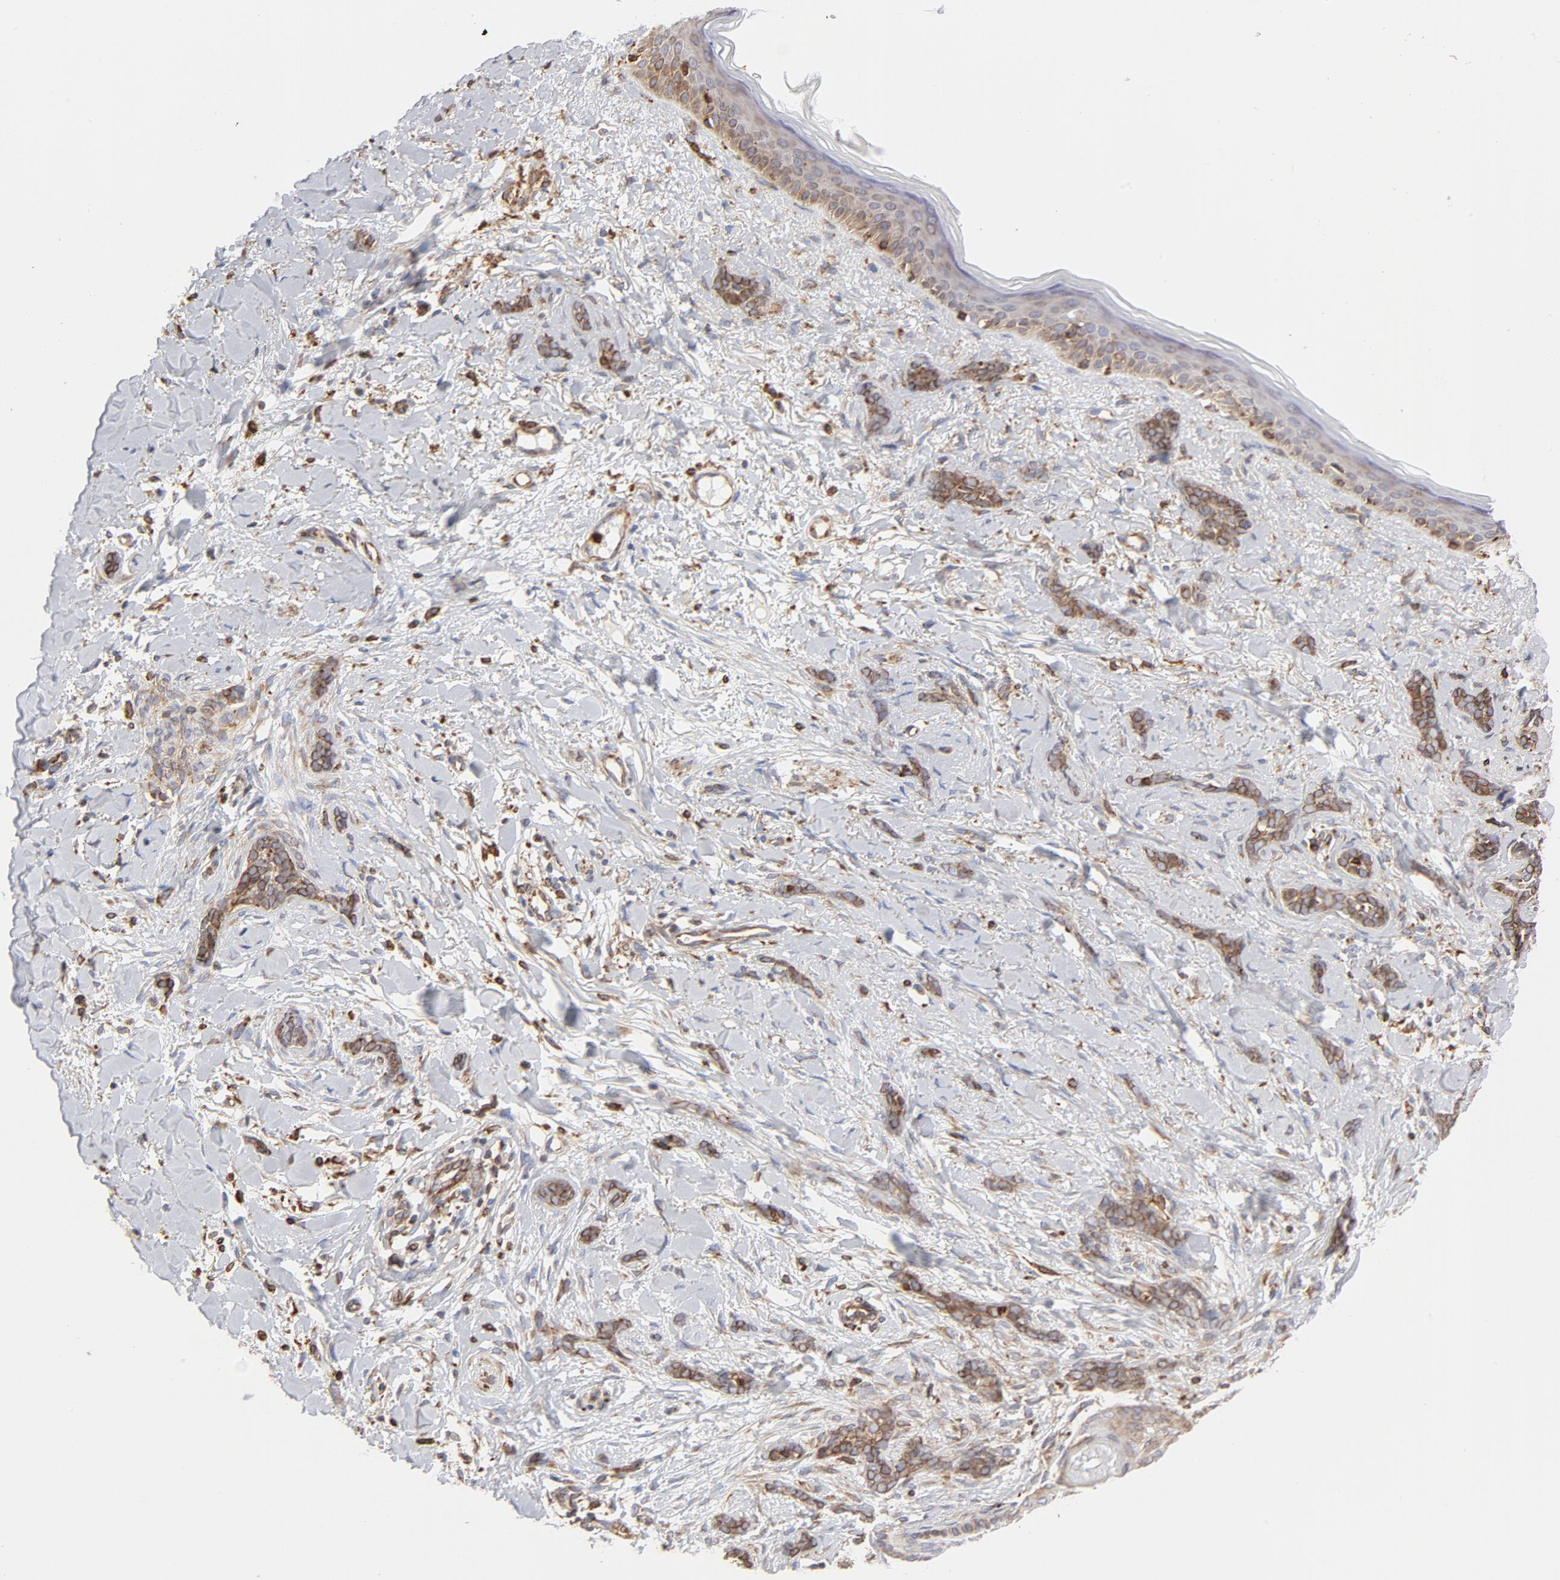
{"staining": {"intensity": "strong", "quantity": ">75%", "location": "cytoplasmic/membranous"}, "tissue": "skin cancer", "cell_type": "Tumor cells", "image_type": "cancer", "snomed": [{"axis": "morphology", "description": "Basal cell carcinoma"}, {"axis": "topography", "description": "Skin"}], "caption": "A histopathology image showing strong cytoplasmic/membranous positivity in about >75% of tumor cells in skin cancer (basal cell carcinoma), as visualized by brown immunohistochemical staining.", "gene": "CANX", "patient": {"sex": "female", "age": 37}}